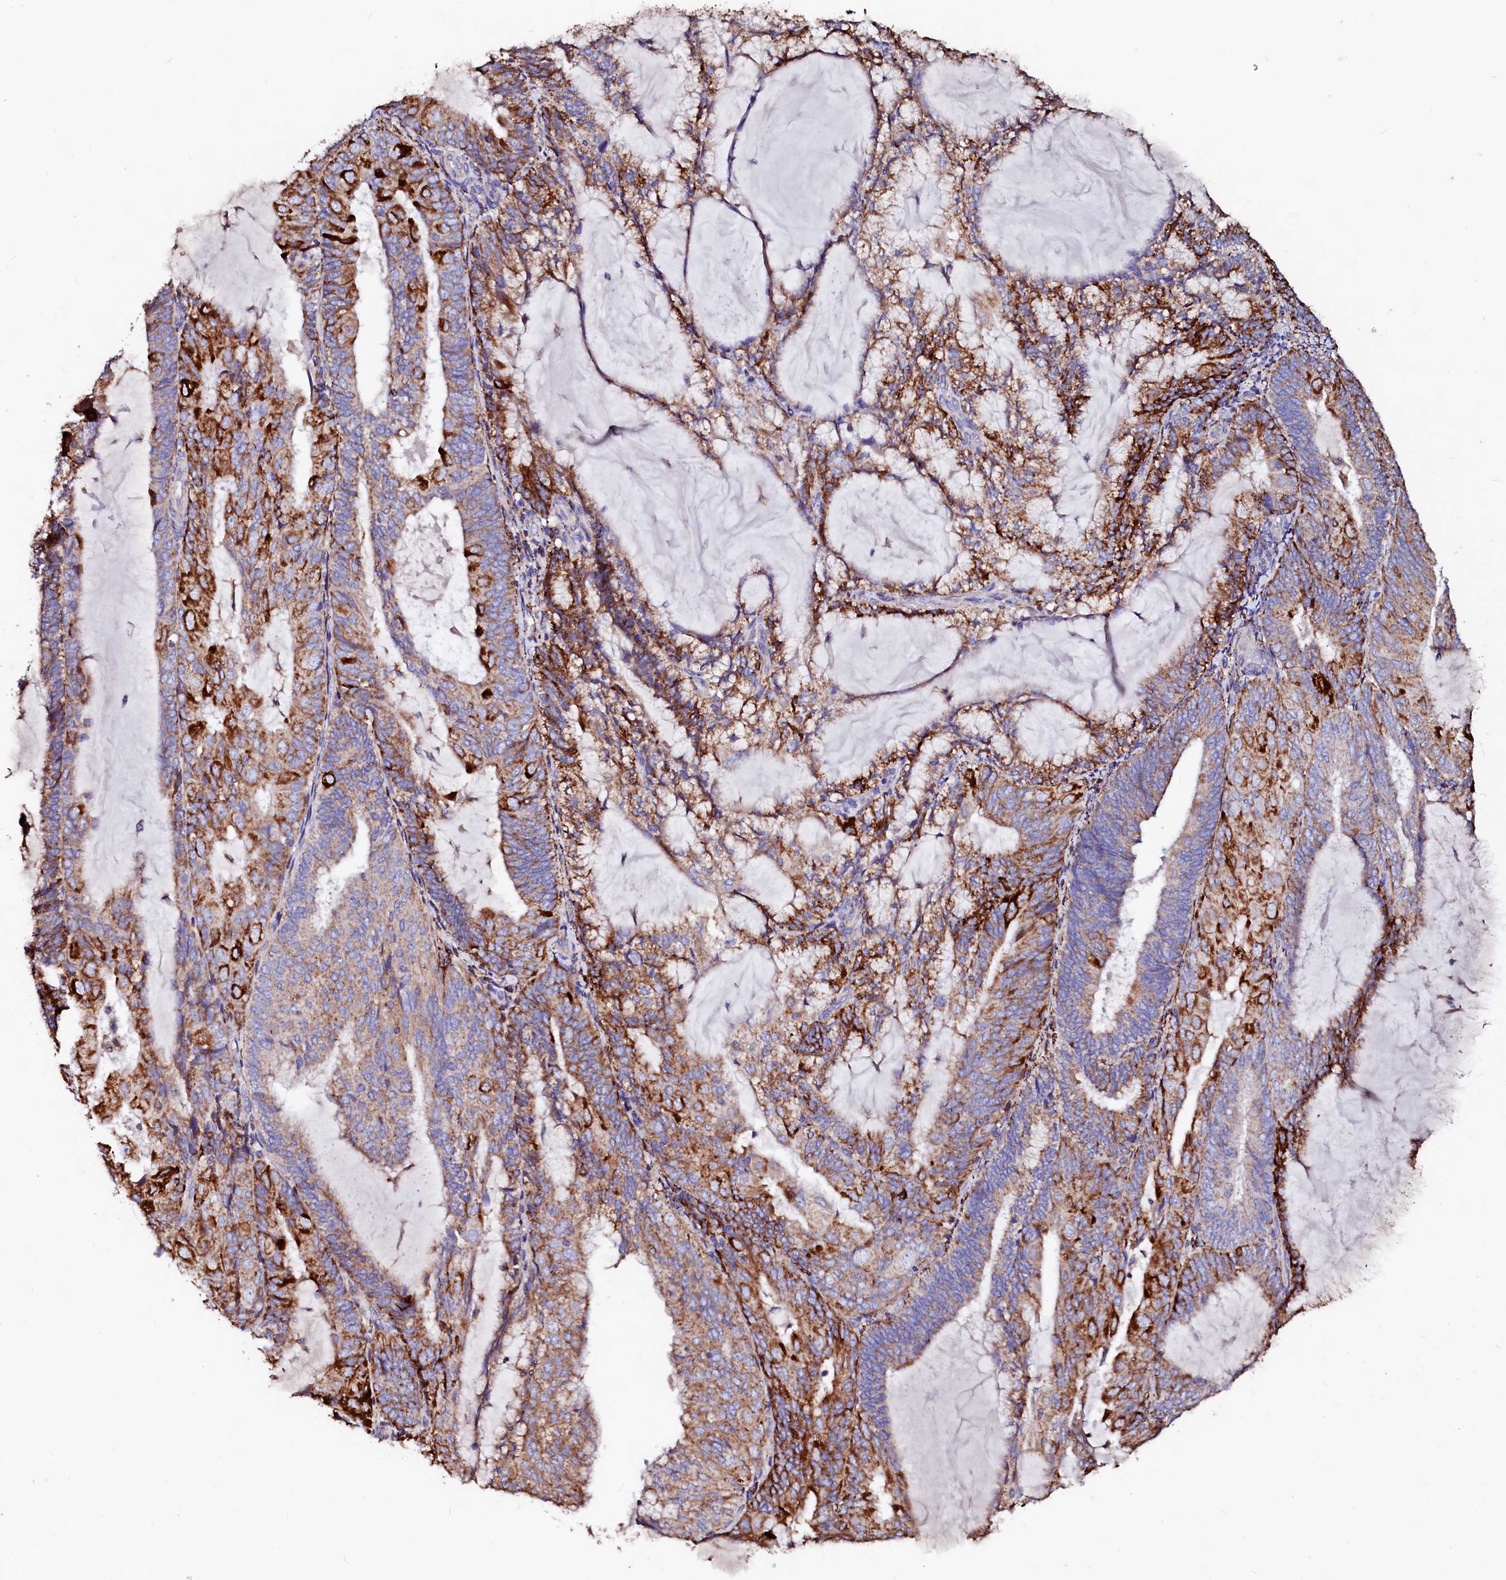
{"staining": {"intensity": "strong", "quantity": ">75%", "location": "cytoplasmic/membranous"}, "tissue": "endometrial cancer", "cell_type": "Tumor cells", "image_type": "cancer", "snomed": [{"axis": "morphology", "description": "Adenocarcinoma, NOS"}, {"axis": "topography", "description": "Endometrium"}], "caption": "Protein analysis of adenocarcinoma (endometrial) tissue reveals strong cytoplasmic/membranous expression in about >75% of tumor cells.", "gene": "MAOB", "patient": {"sex": "female", "age": 81}}